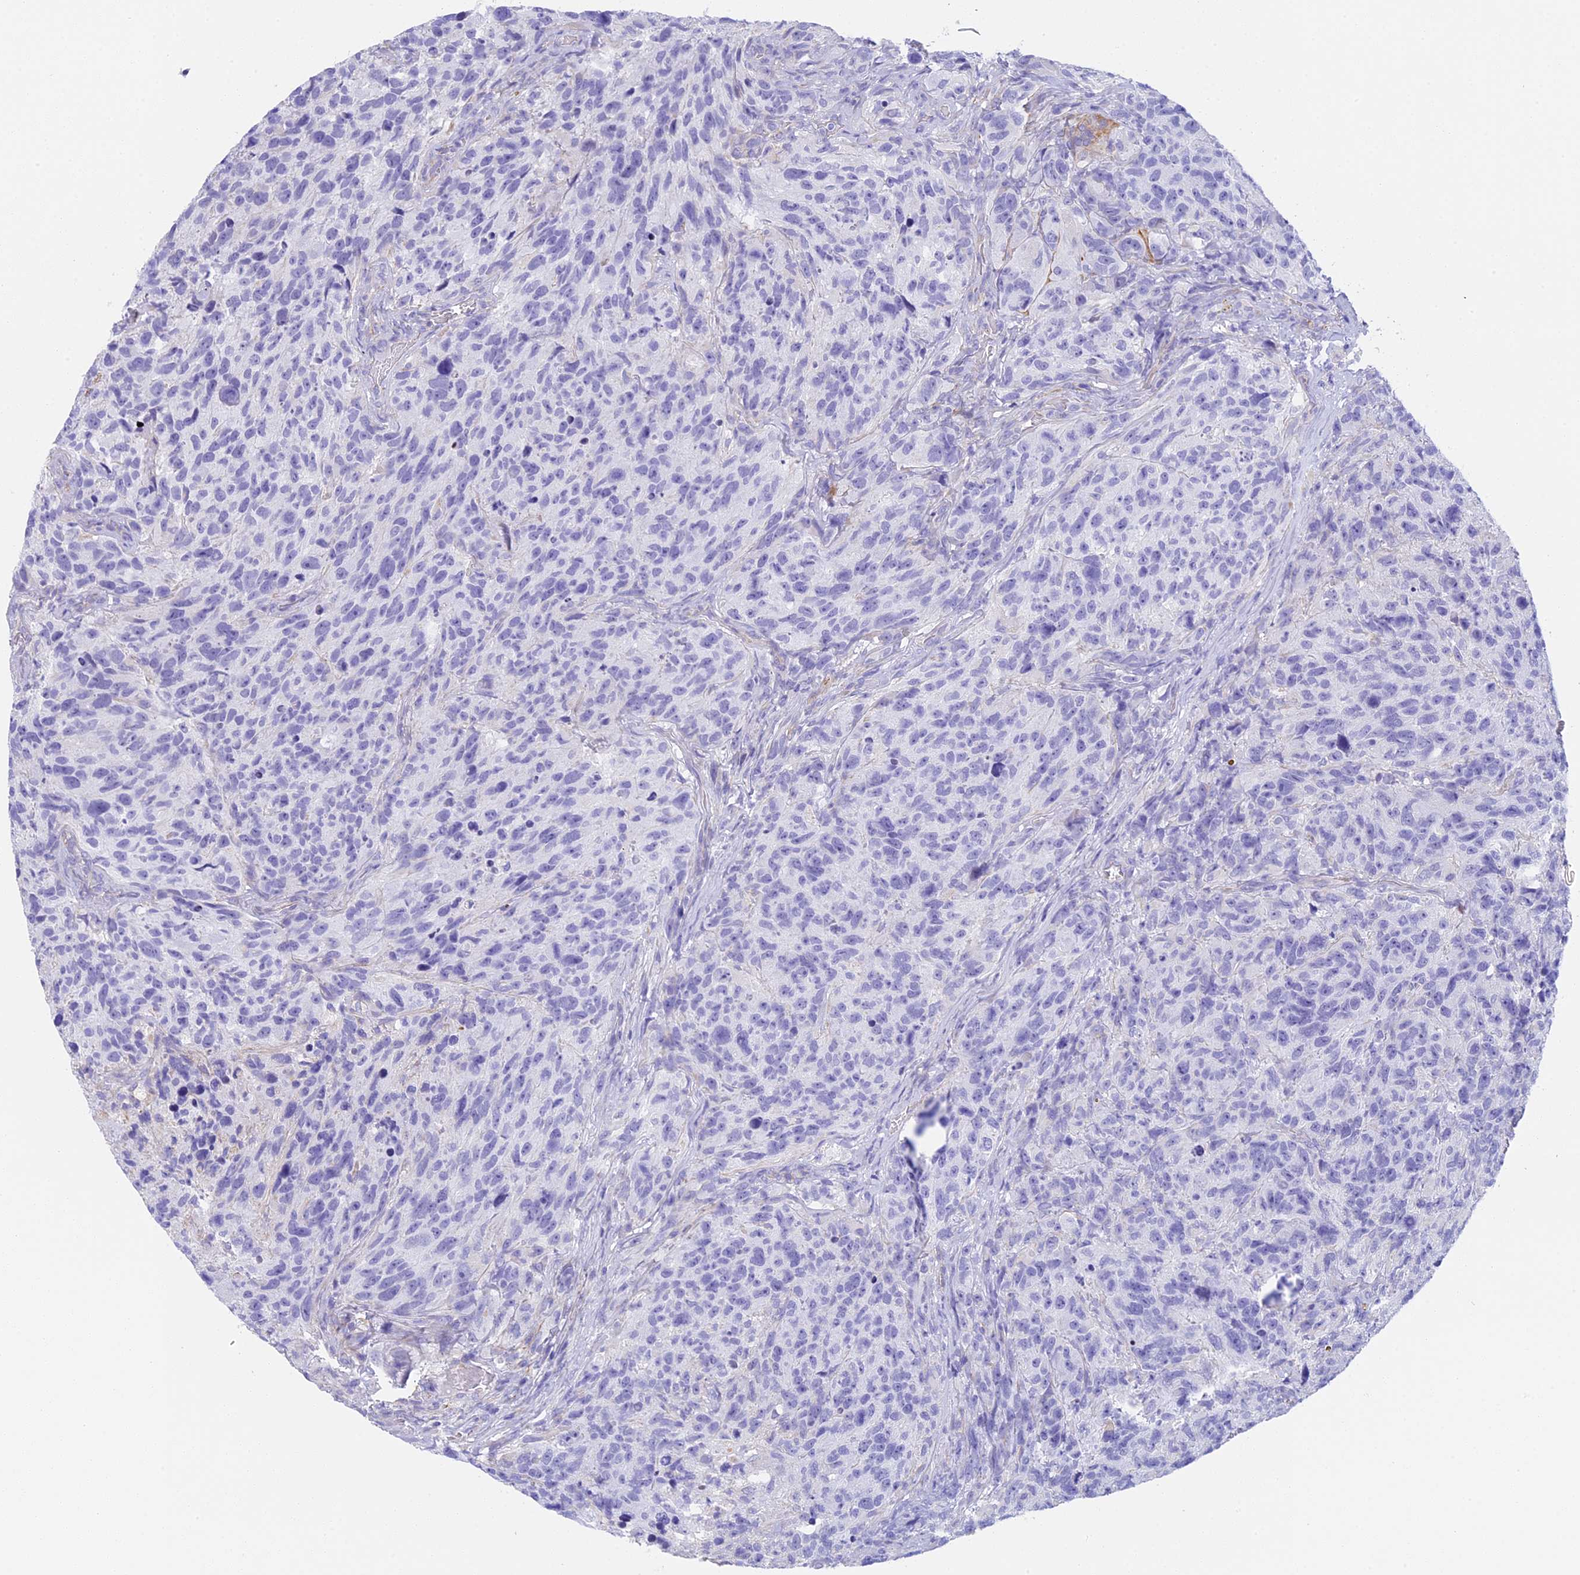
{"staining": {"intensity": "negative", "quantity": "none", "location": "none"}, "tissue": "glioma", "cell_type": "Tumor cells", "image_type": "cancer", "snomed": [{"axis": "morphology", "description": "Glioma, malignant, High grade"}, {"axis": "topography", "description": "Brain"}], "caption": "Tumor cells show no significant protein positivity in malignant high-grade glioma.", "gene": "TACSTD2", "patient": {"sex": "male", "age": 69}}